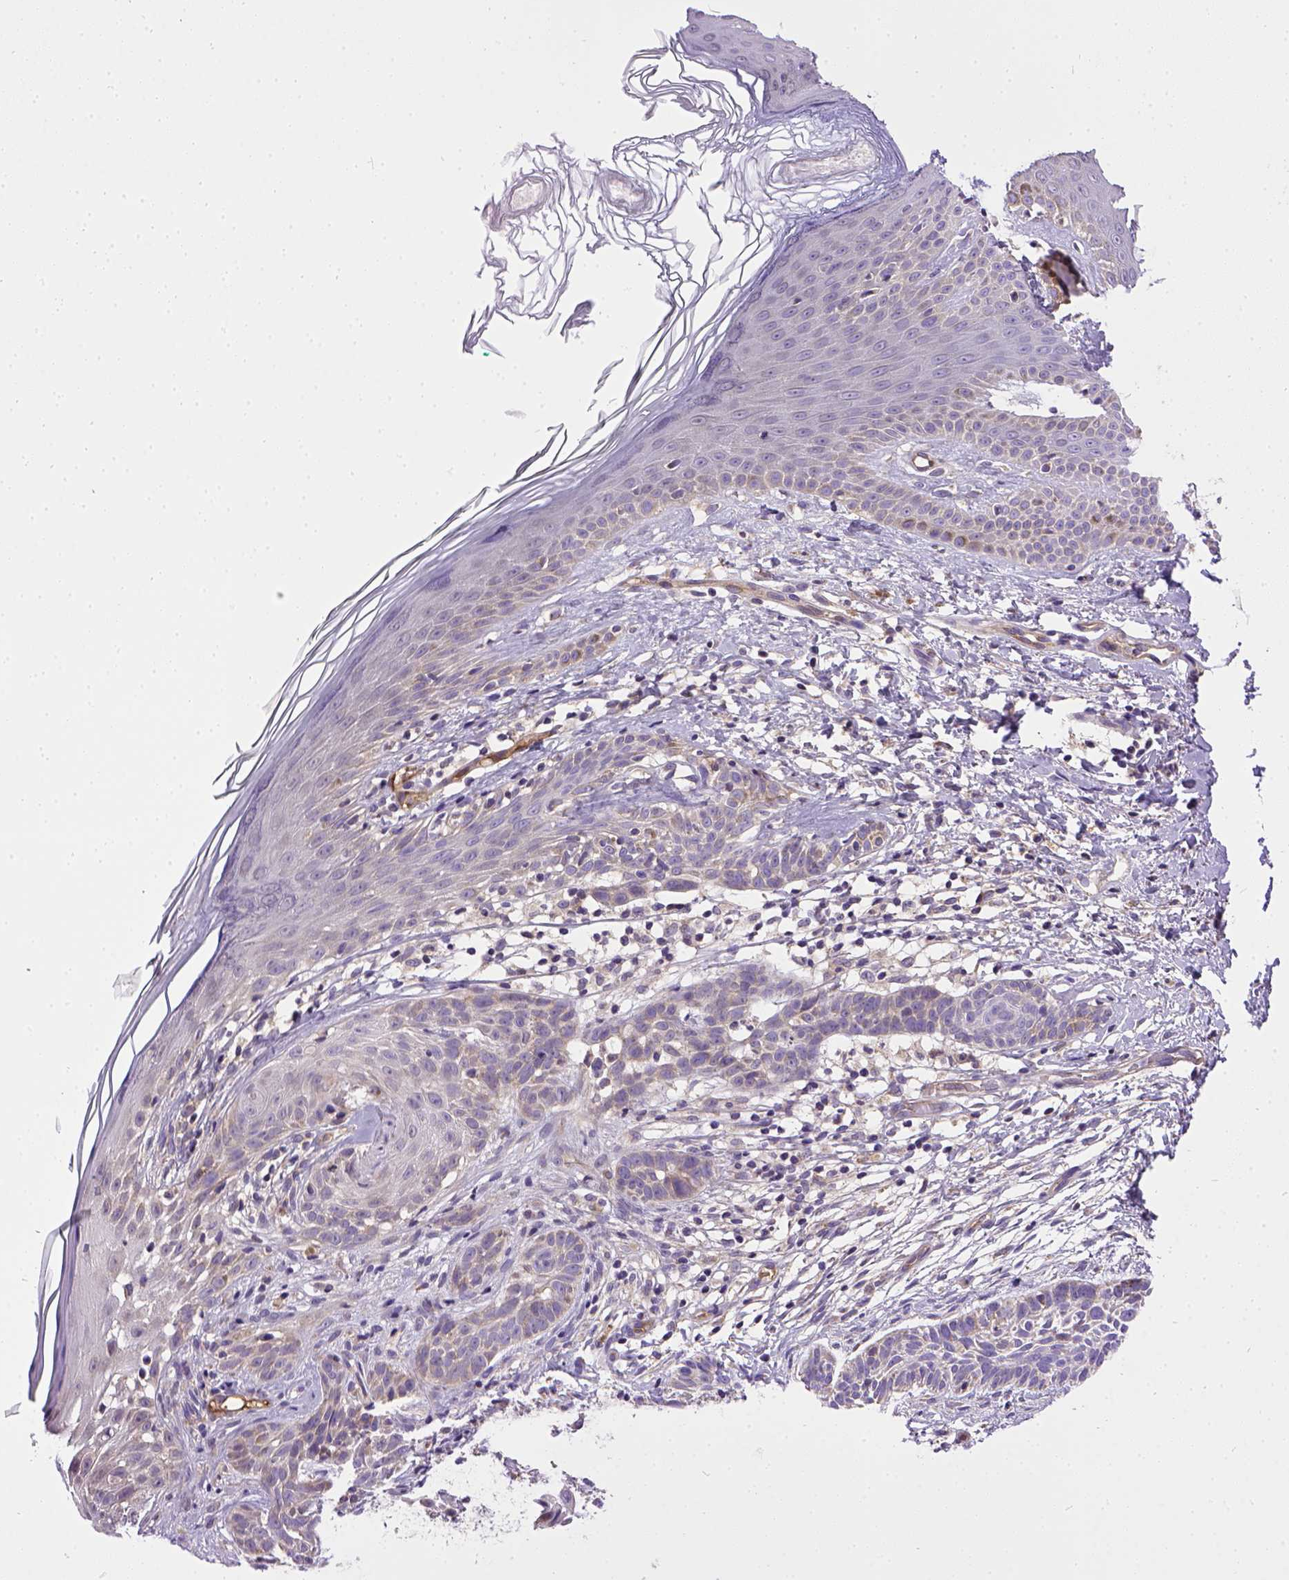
{"staining": {"intensity": "negative", "quantity": "none", "location": "none"}, "tissue": "skin cancer", "cell_type": "Tumor cells", "image_type": "cancer", "snomed": [{"axis": "morphology", "description": "Basal cell carcinoma"}, {"axis": "topography", "description": "Skin"}], "caption": "This is an IHC photomicrograph of human skin cancer (basal cell carcinoma). There is no expression in tumor cells.", "gene": "ENG", "patient": {"sex": "male", "age": 85}}